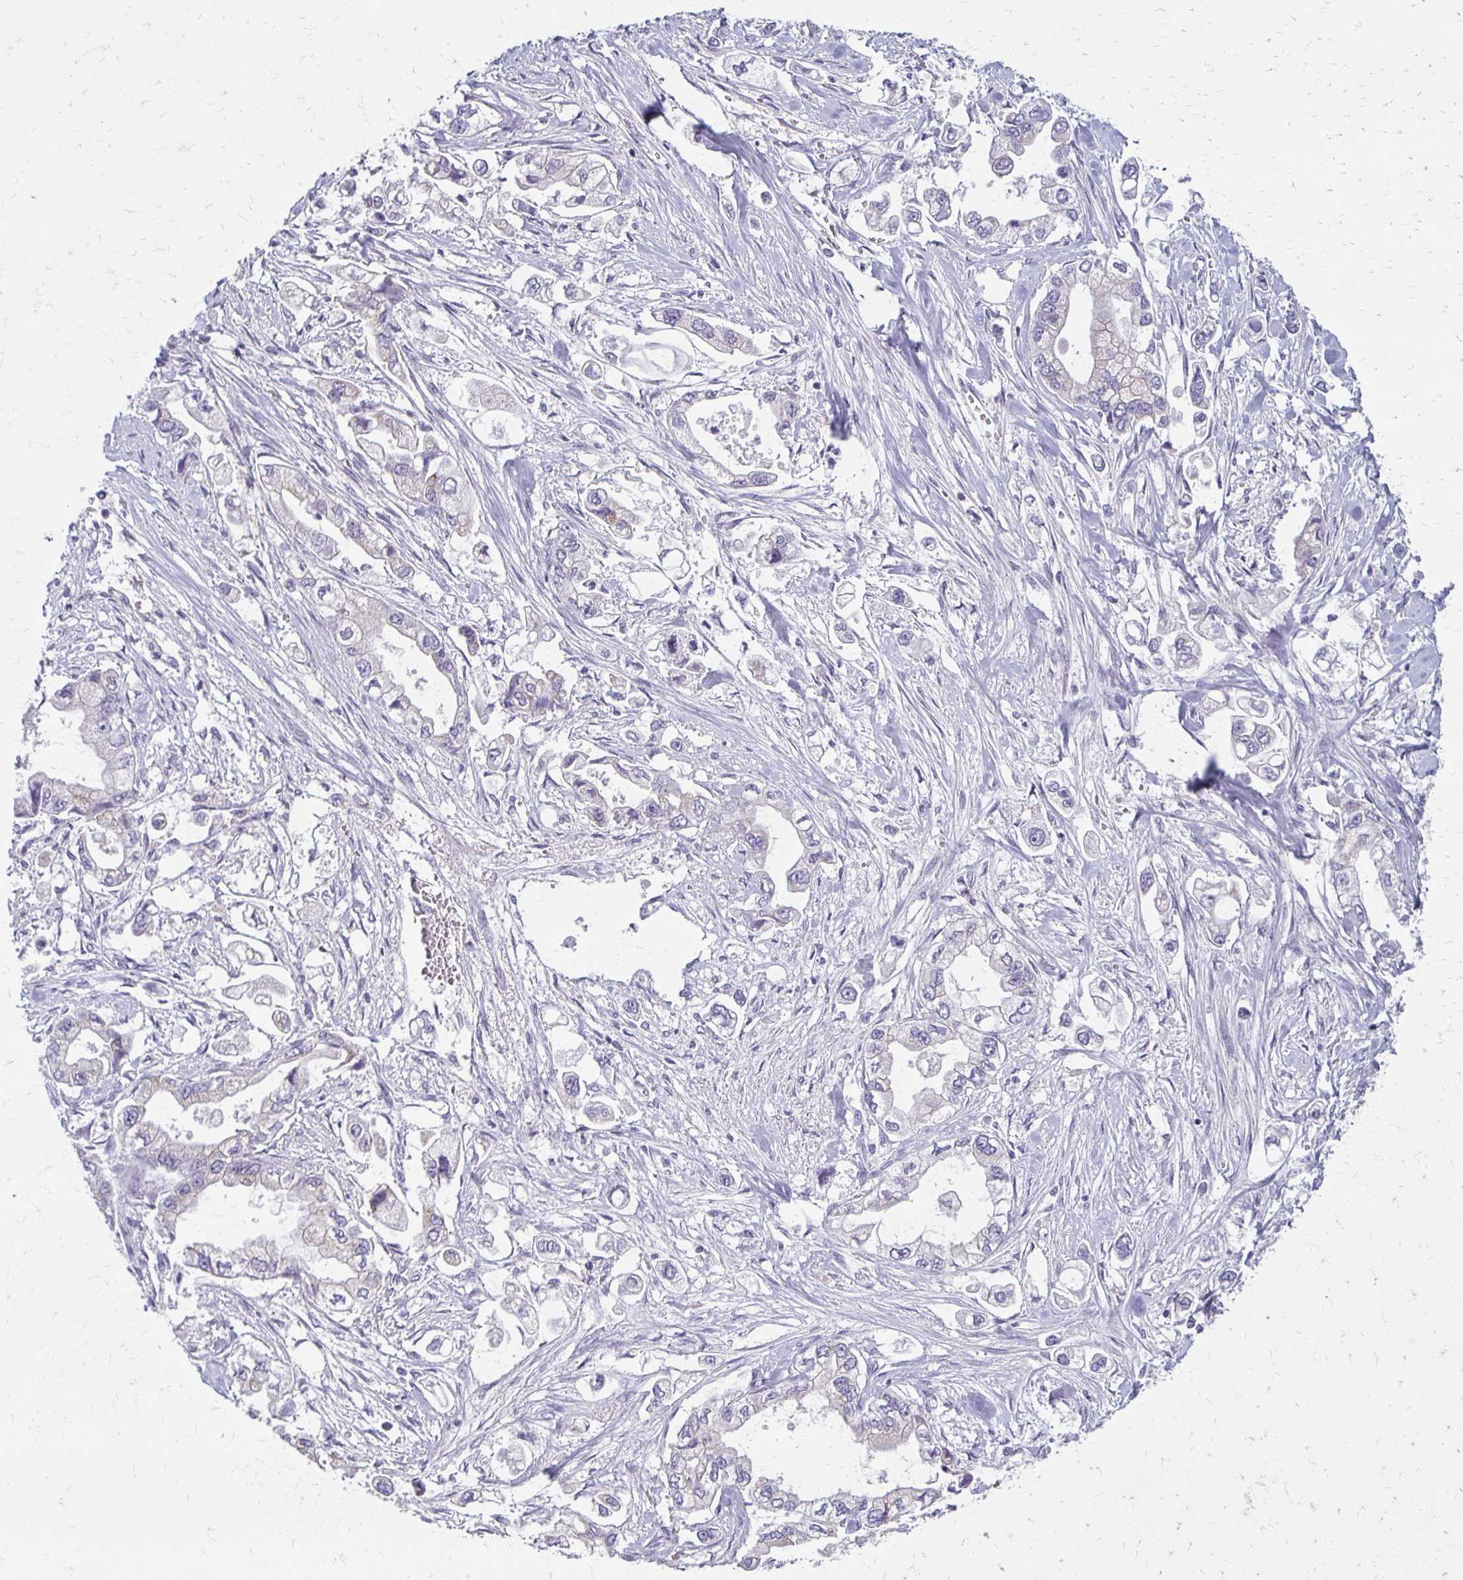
{"staining": {"intensity": "negative", "quantity": "none", "location": "none"}, "tissue": "stomach cancer", "cell_type": "Tumor cells", "image_type": "cancer", "snomed": [{"axis": "morphology", "description": "Adenocarcinoma, NOS"}, {"axis": "topography", "description": "Stomach"}], "caption": "This is a histopathology image of immunohistochemistry staining of adenocarcinoma (stomach), which shows no expression in tumor cells.", "gene": "BBS12", "patient": {"sex": "male", "age": 62}}